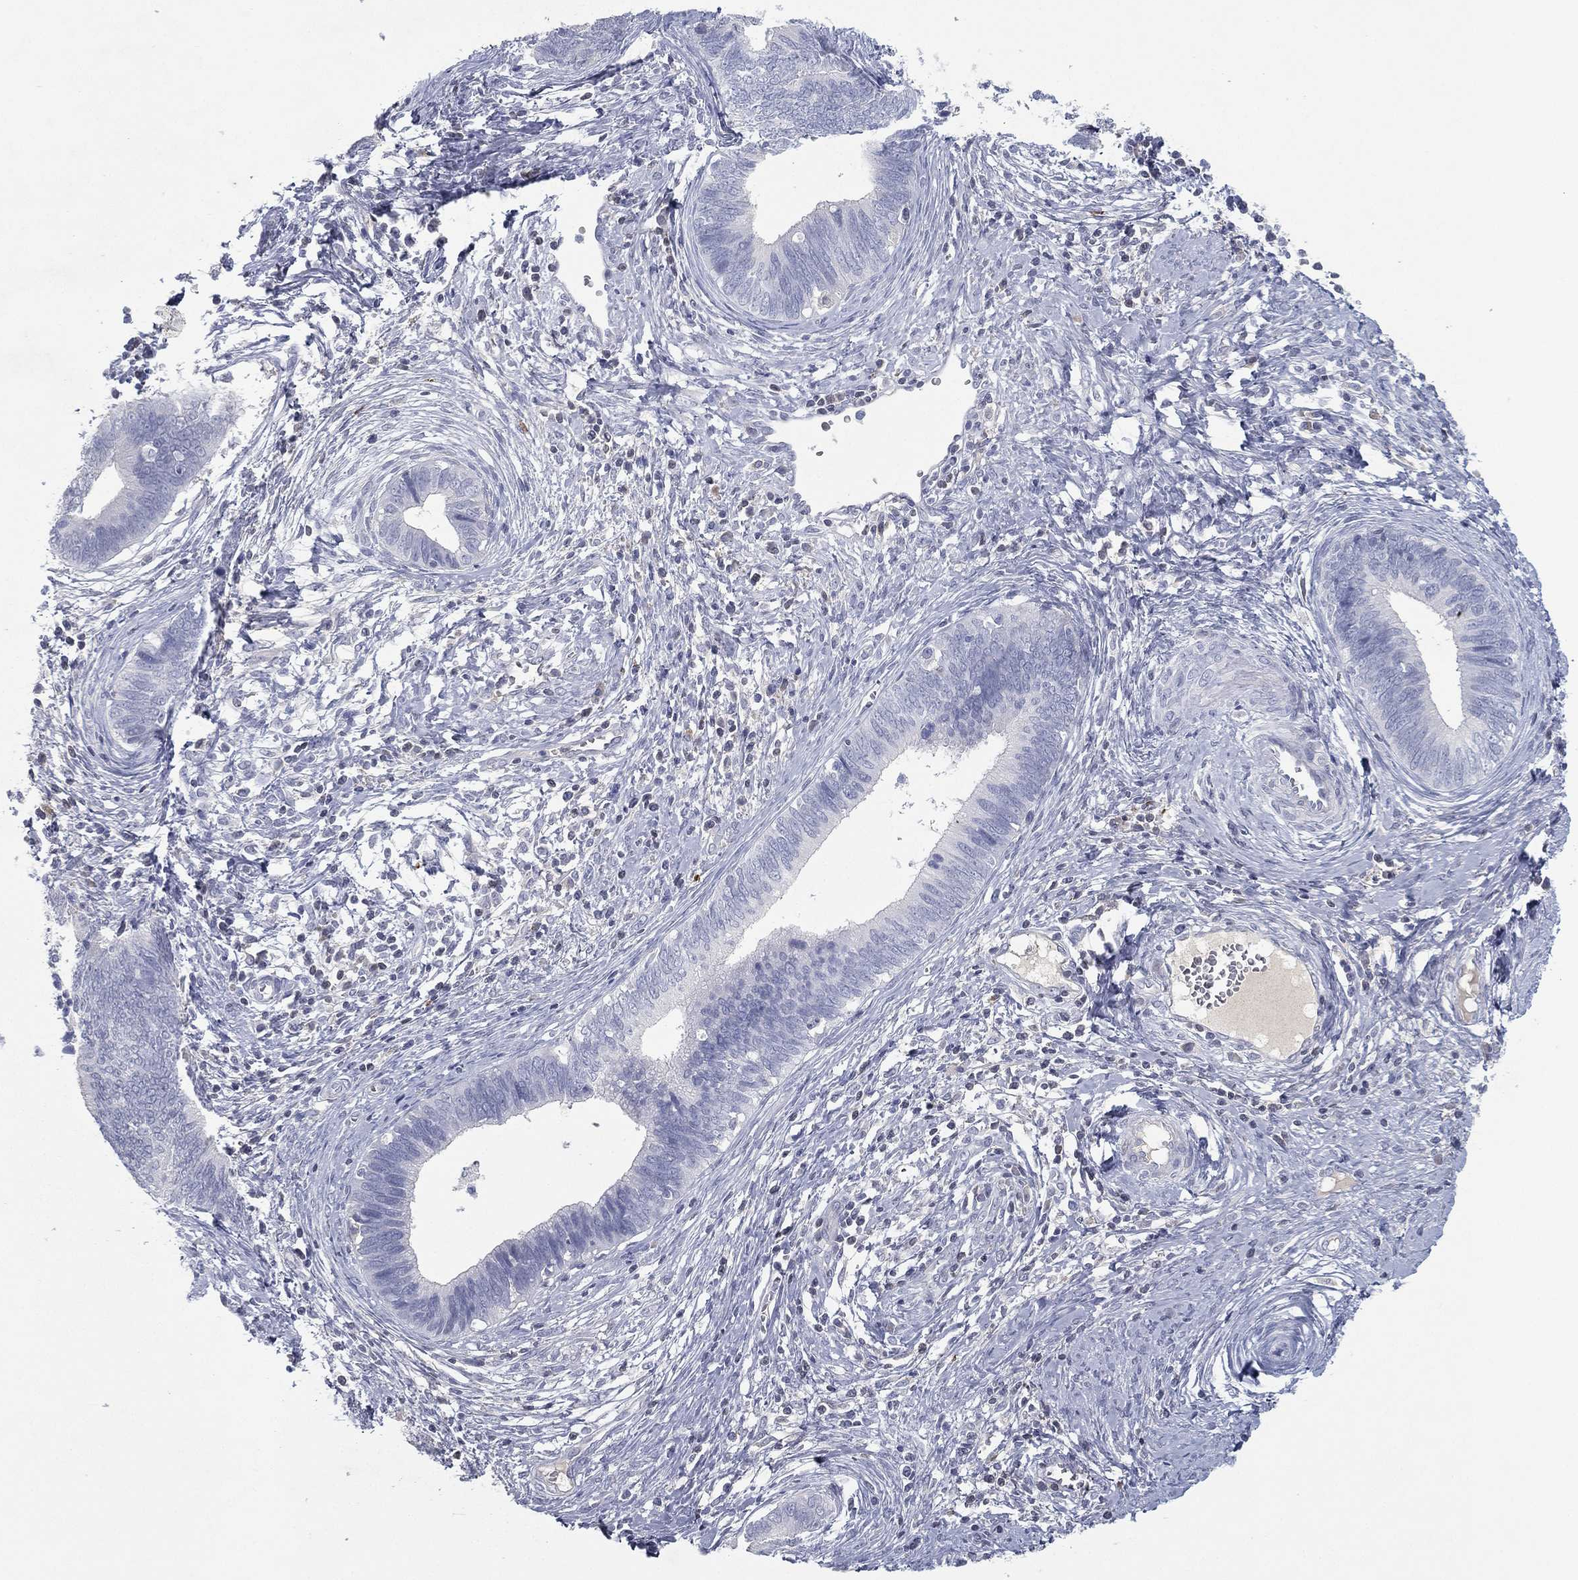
{"staining": {"intensity": "negative", "quantity": "none", "location": "none"}, "tissue": "cervical cancer", "cell_type": "Tumor cells", "image_type": "cancer", "snomed": [{"axis": "morphology", "description": "Adenocarcinoma, NOS"}, {"axis": "topography", "description": "Cervix"}], "caption": "Tumor cells are negative for brown protein staining in cervical cancer.", "gene": "CPT1B", "patient": {"sex": "female", "age": 42}}